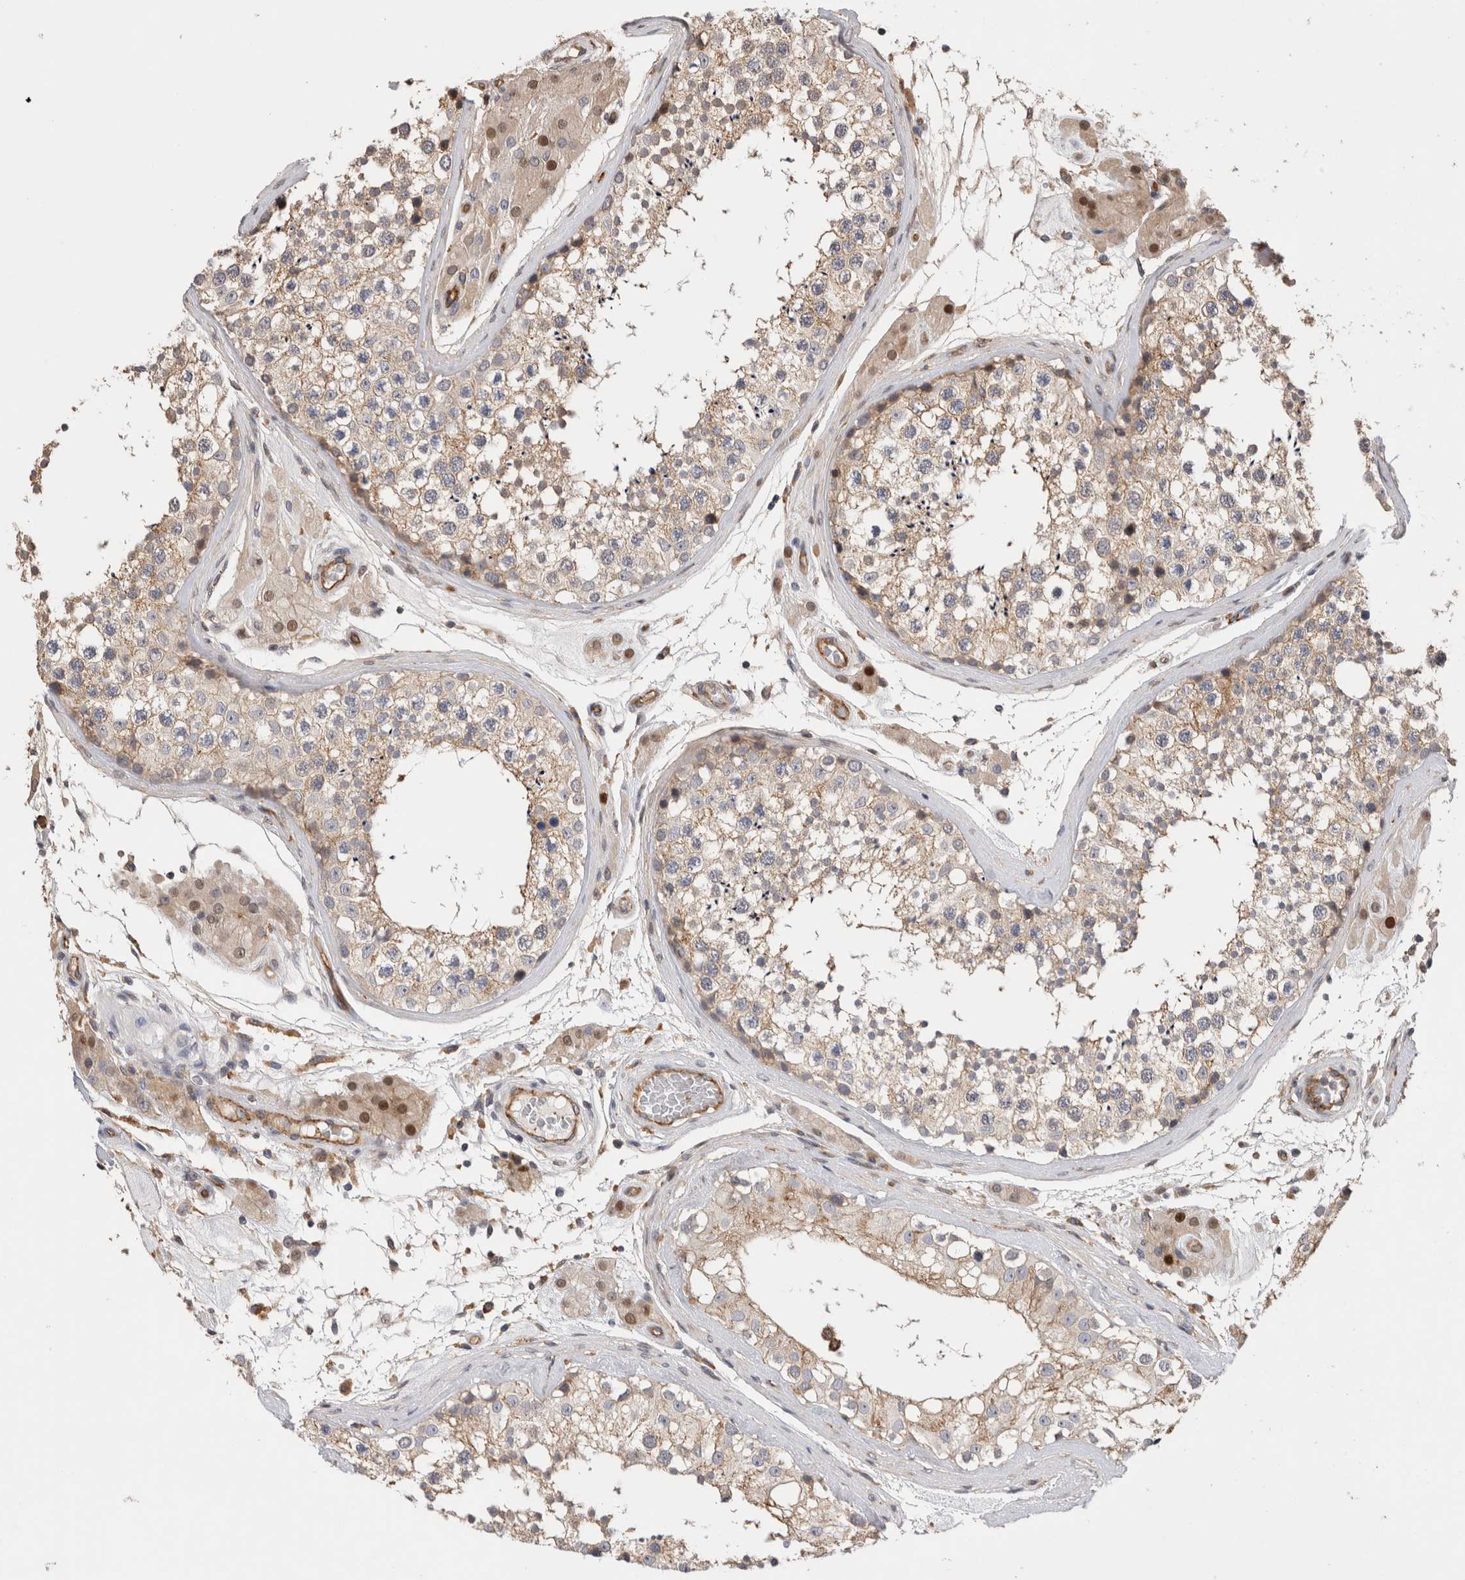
{"staining": {"intensity": "weak", "quantity": ">75%", "location": "cytoplasmic/membranous"}, "tissue": "testis", "cell_type": "Cells in seminiferous ducts", "image_type": "normal", "snomed": [{"axis": "morphology", "description": "Normal tissue, NOS"}, {"axis": "topography", "description": "Testis"}], "caption": "Weak cytoplasmic/membranous protein staining is seen in about >75% of cells in seminiferous ducts in testis. Ihc stains the protein in brown and the nuclei are stained blue.", "gene": "BNIP2", "patient": {"sex": "male", "age": 46}}